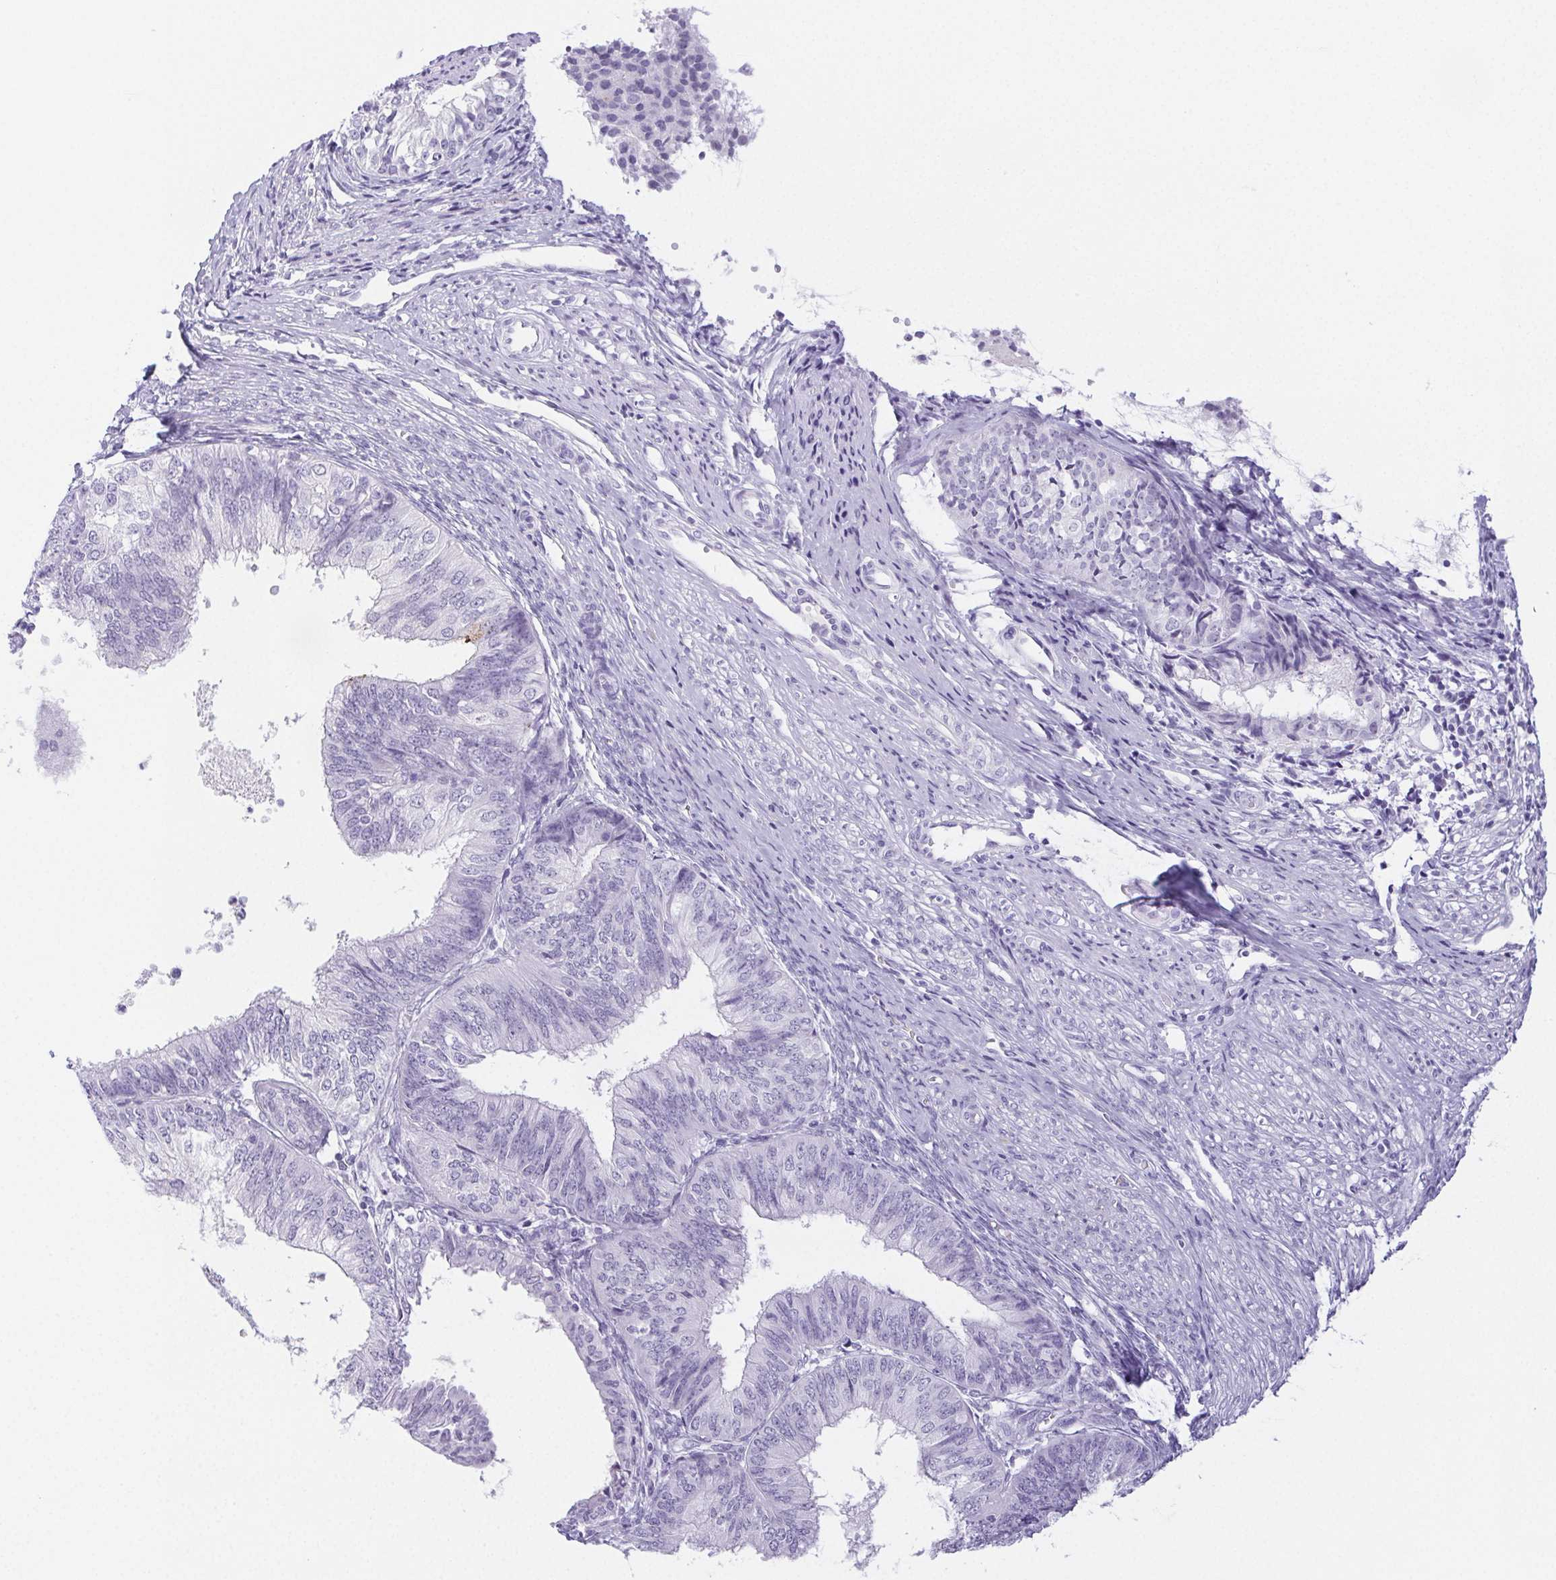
{"staining": {"intensity": "negative", "quantity": "none", "location": "none"}, "tissue": "endometrial cancer", "cell_type": "Tumor cells", "image_type": "cancer", "snomed": [{"axis": "morphology", "description": "Adenocarcinoma, NOS"}, {"axis": "topography", "description": "Endometrium"}], "caption": "Immunohistochemical staining of human endometrial cancer shows no significant staining in tumor cells. (Stains: DAB immunohistochemistry with hematoxylin counter stain, Microscopy: brightfield microscopy at high magnification).", "gene": "ST8SIA3", "patient": {"sex": "female", "age": 58}}